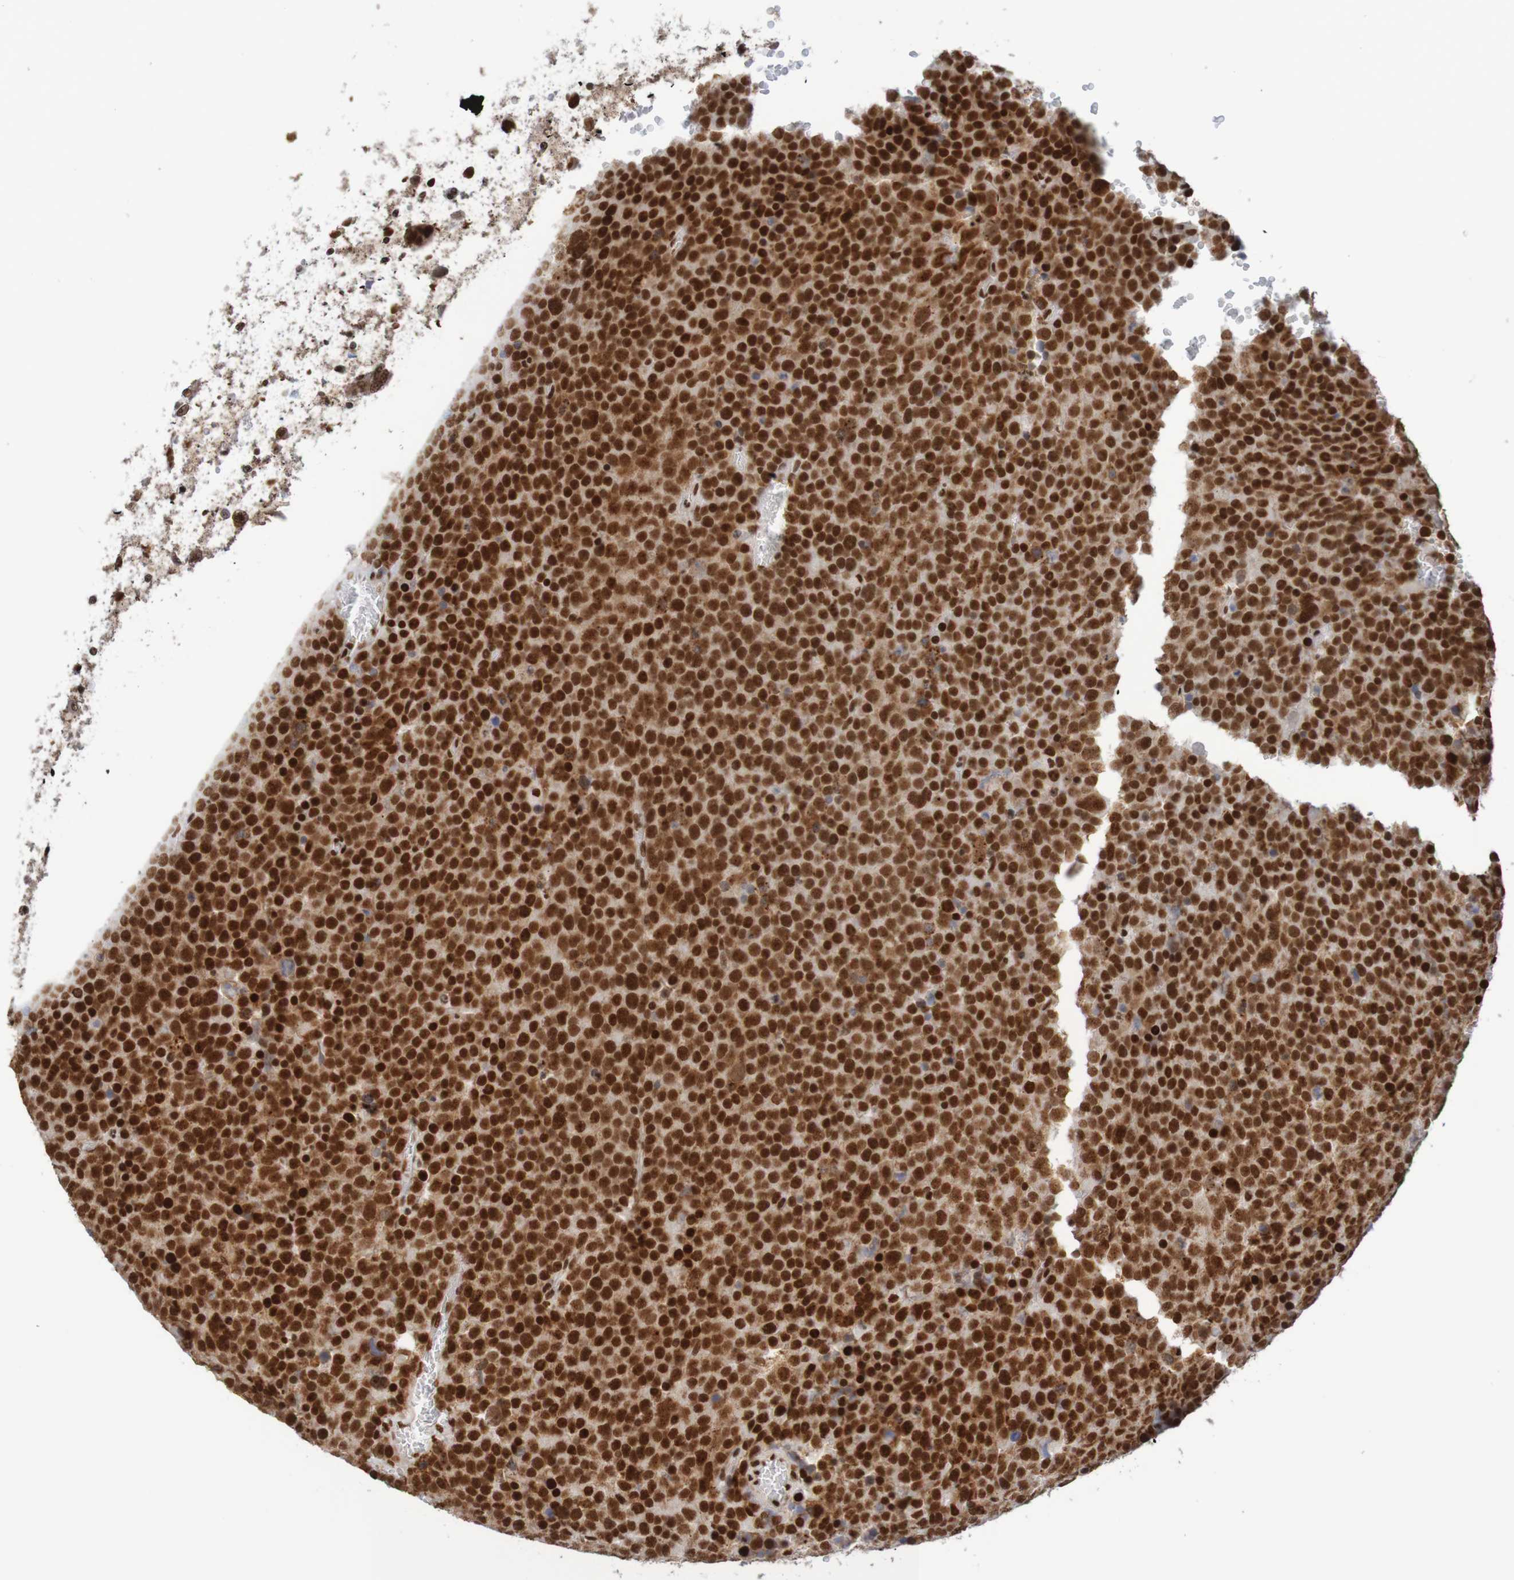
{"staining": {"intensity": "strong", "quantity": ">75%", "location": "nuclear"}, "tissue": "testis cancer", "cell_type": "Tumor cells", "image_type": "cancer", "snomed": [{"axis": "morphology", "description": "Seminoma, NOS"}, {"axis": "topography", "description": "Testis"}], "caption": "High-magnification brightfield microscopy of testis cancer (seminoma) stained with DAB (3,3'-diaminobenzidine) (brown) and counterstained with hematoxylin (blue). tumor cells exhibit strong nuclear expression is seen in approximately>75% of cells.", "gene": "THRAP3", "patient": {"sex": "male", "age": 71}}